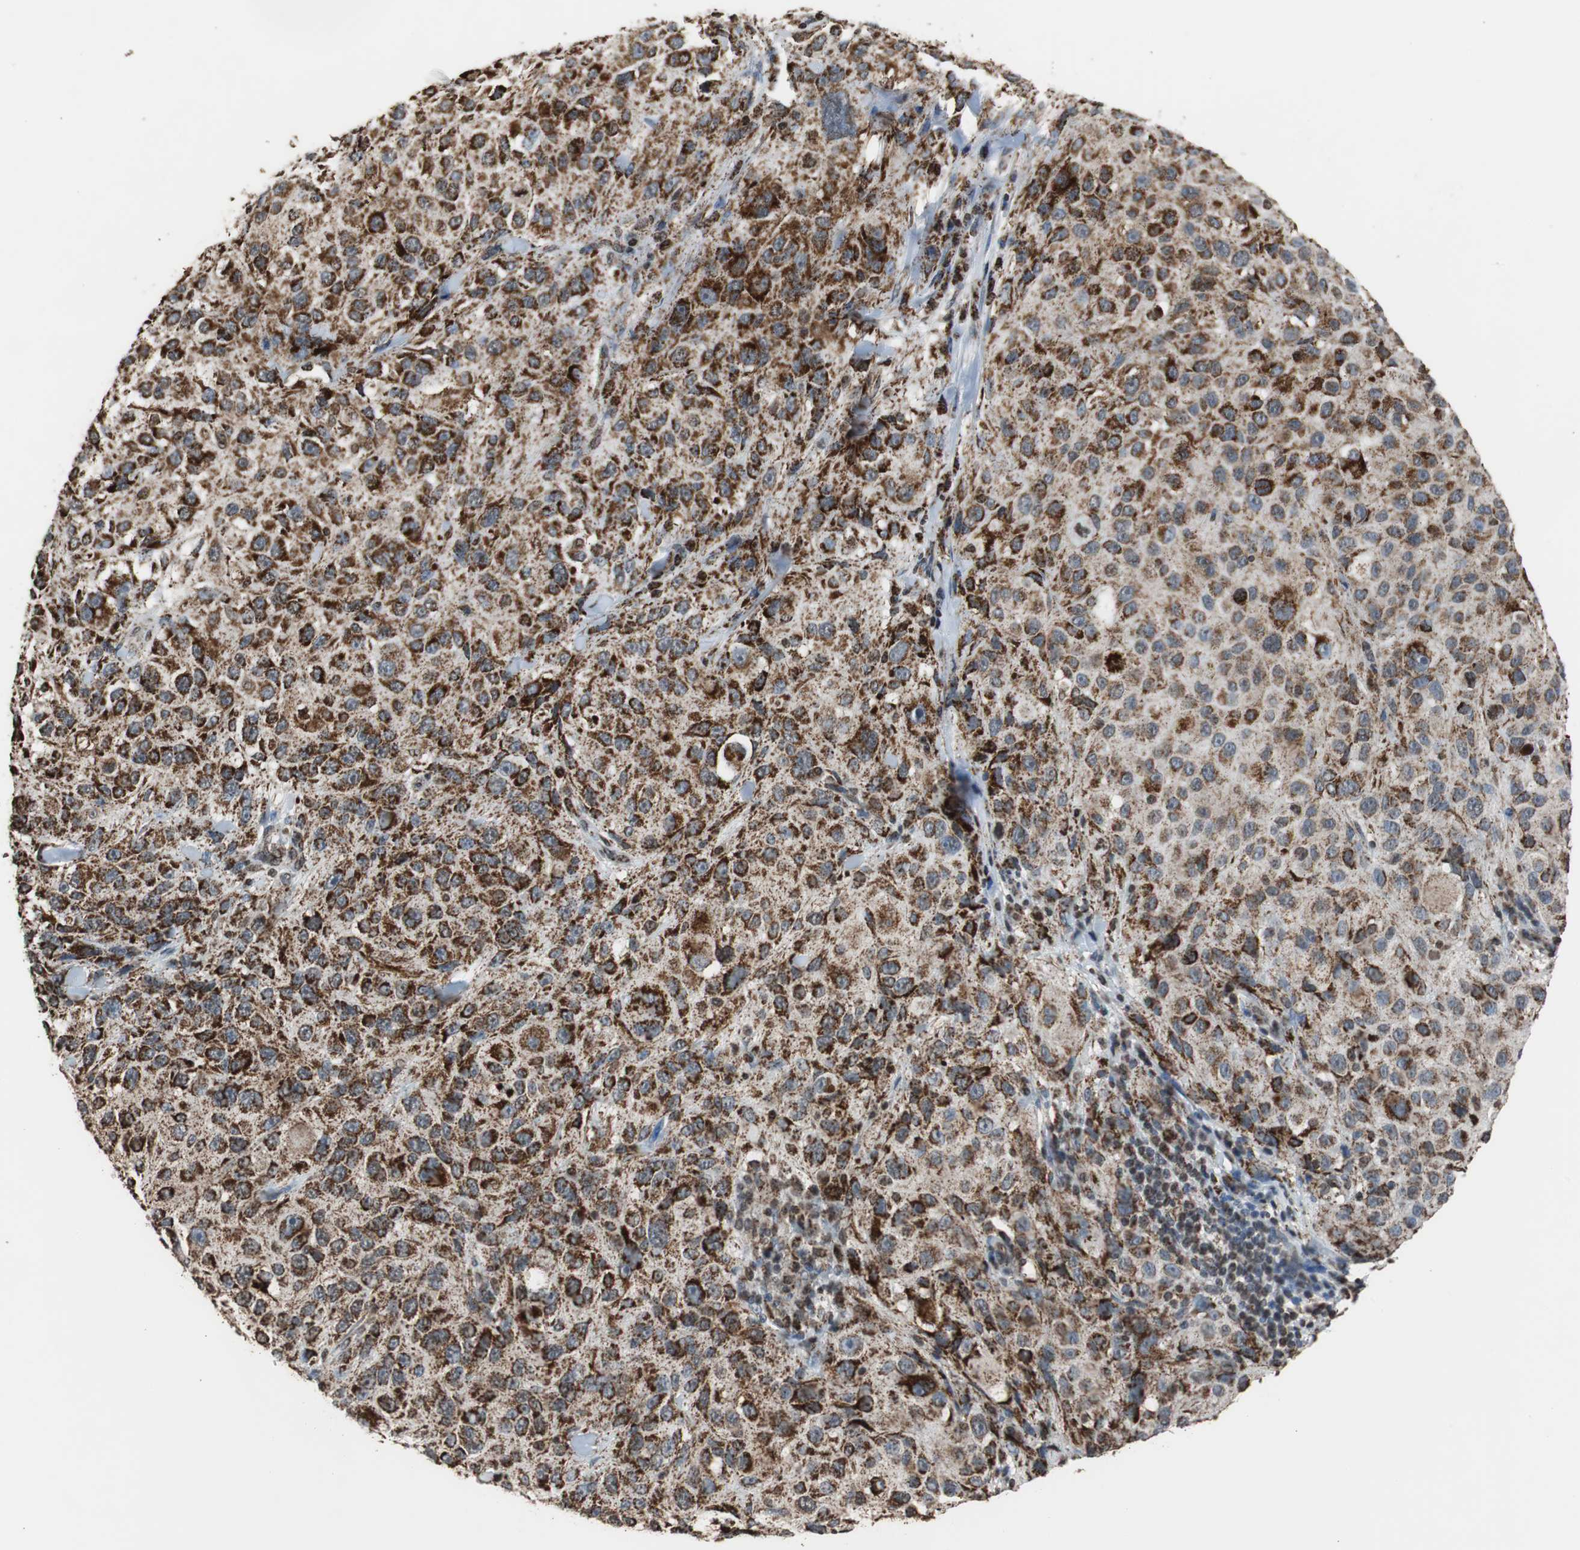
{"staining": {"intensity": "strong", "quantity": ">75%", "location": "cytoplasmic/membranous"}, "tissue": "melanoma", "cell_type": "Tumor cells", "image_type": "cancer", "snomed": [{"axis": "morphology", "description": "Necrosis, NOS"}, {"axis": "morphology", "description": "Malignant melanoma, NOS"}, {"axis": "topography", "description": "Skin"}], "caption": "Strong cytoplasmic/membranous protein staining is seen in about >75% of tumor cells in malignant melanoma.", "gene": "HSPA9", "patient": {"sex": "female", "age": 87}}